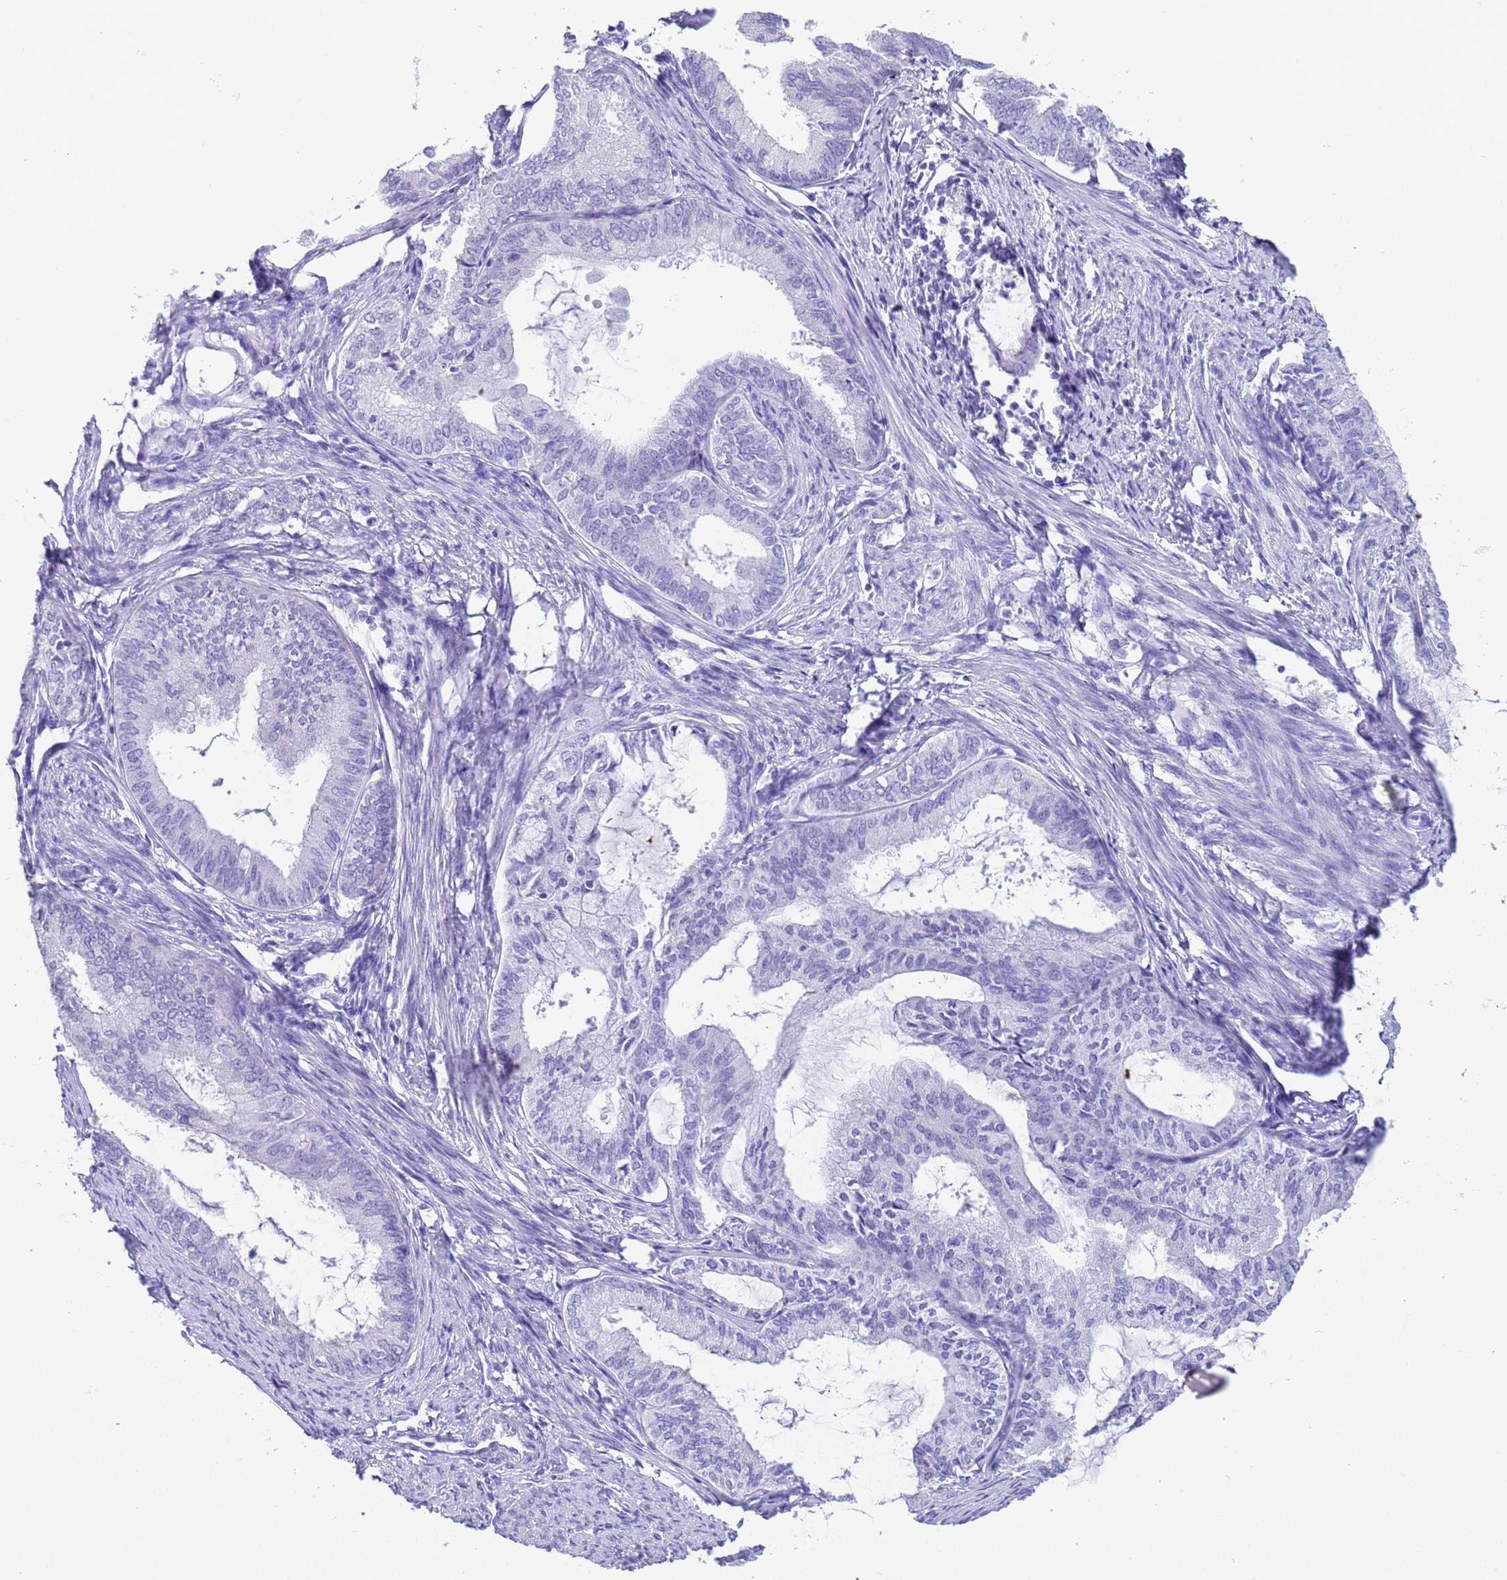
{"staining": {"intensity": "negative", "quantity": "none", "location": "none"}, "tissue": "endometrial cancer", "cell_type": "Tumor cells", "image_type": "cancer", "snomed": [{"axis": "morphology", "description": "Adenocarcinoma, NOS"}, {"axis": "topography", "description": "Endometrium"}], "caption": "An immunohistochemistry histopathology image of adenocarcinoma (endometrial) is shown. There is no staining in tumor cells of adenocarcinoma (endometrial).", "gene": "CKM", "patient": {"sex": "female", "age": 86}}